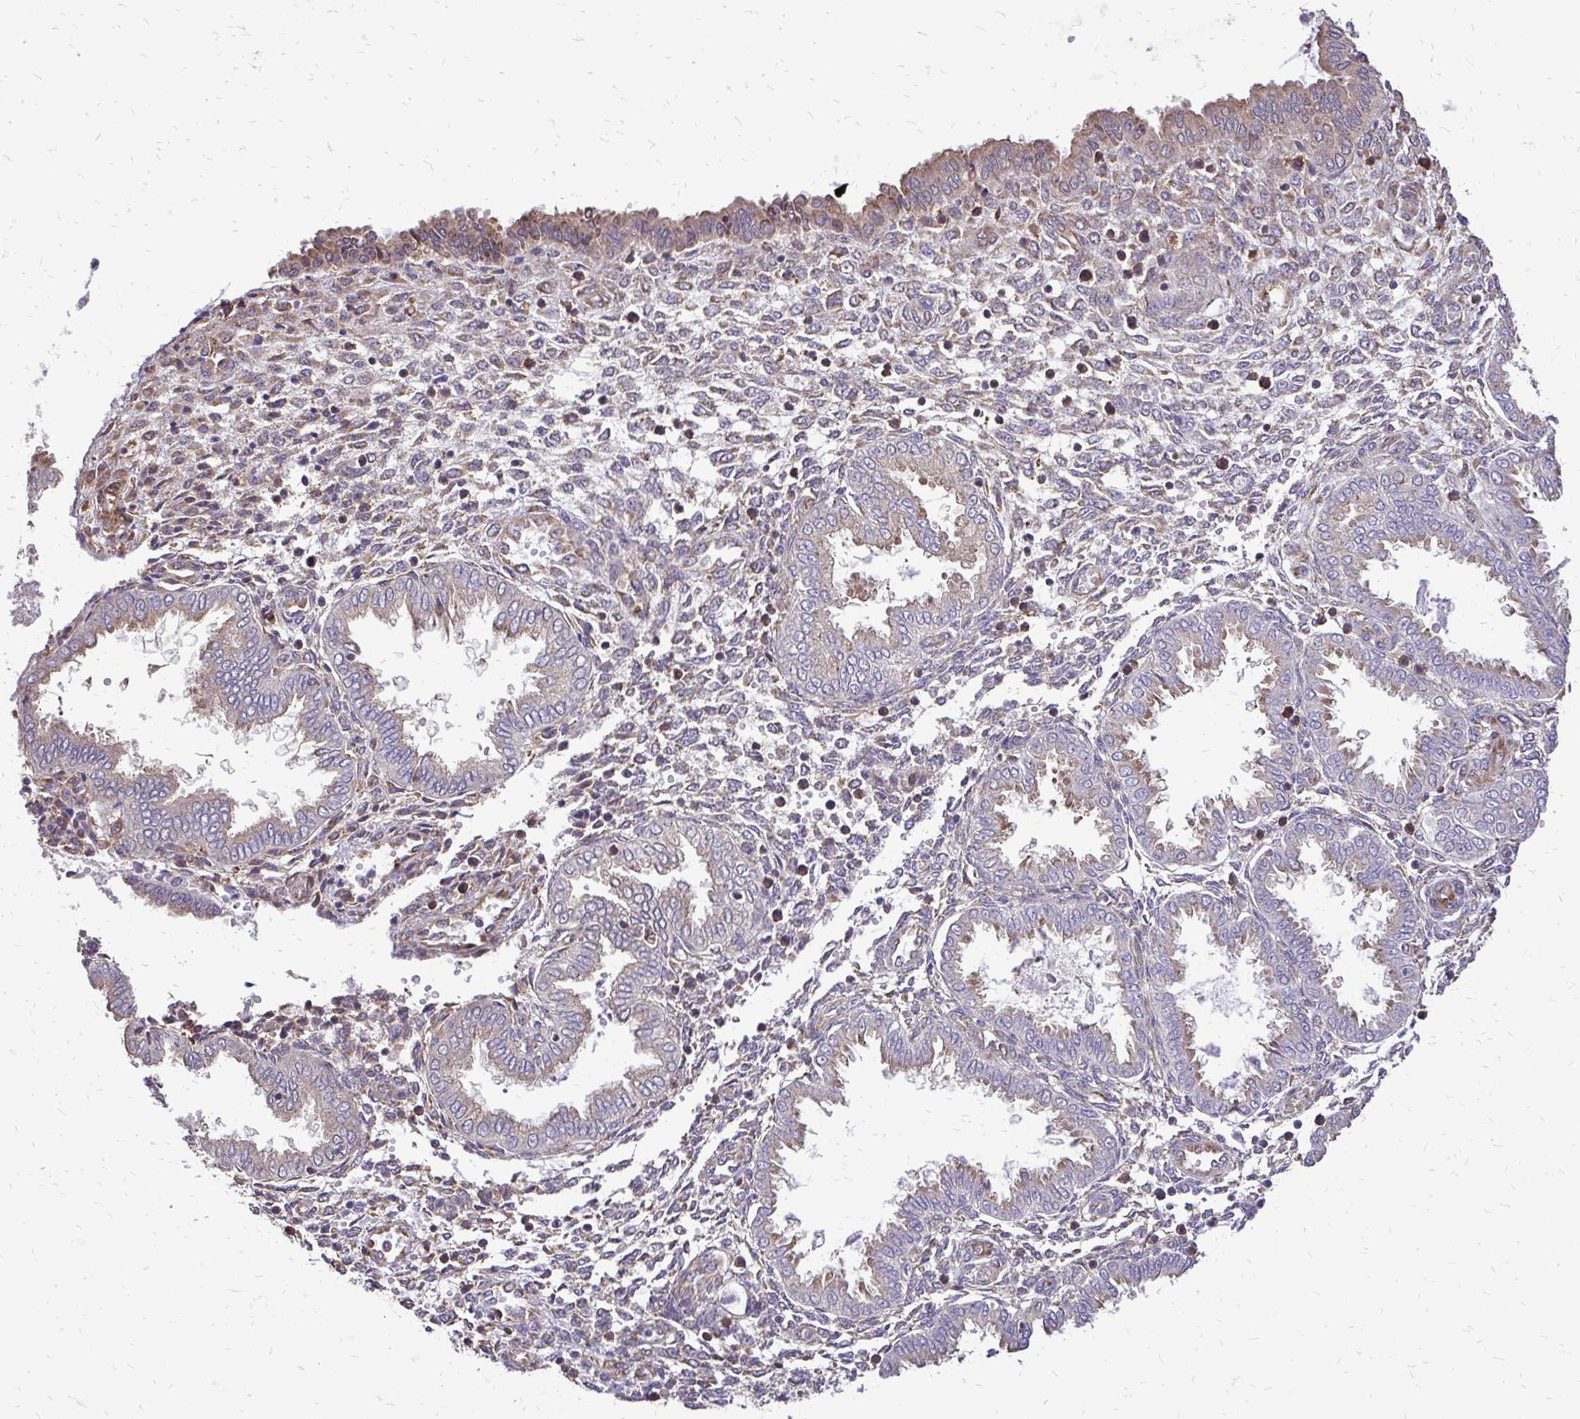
{"staining": {"intensity": "weak", "quantity": "<25%", "location": "cytoplasmic/membranous"}, "tissue": "endometrium", "cell_type": "Cells in endometrial stroma", "image_type": "normal", "snomed": [{"axis": "morphology", "description": "Normal tissue, NOS"}, {"axis": "topography", "description": "Endometrium"}], "caption": "Immunohistochemistry of normal endometrium reveals no expression in cells in endometrial stroma. (DAB (3,3'-diaminobenzidine) immunohistochemistry (IHC) visualized using brightfield microscopy, high magnification).", "gene": "RPS3", "patient": {"sex": "female", "age": 33}}